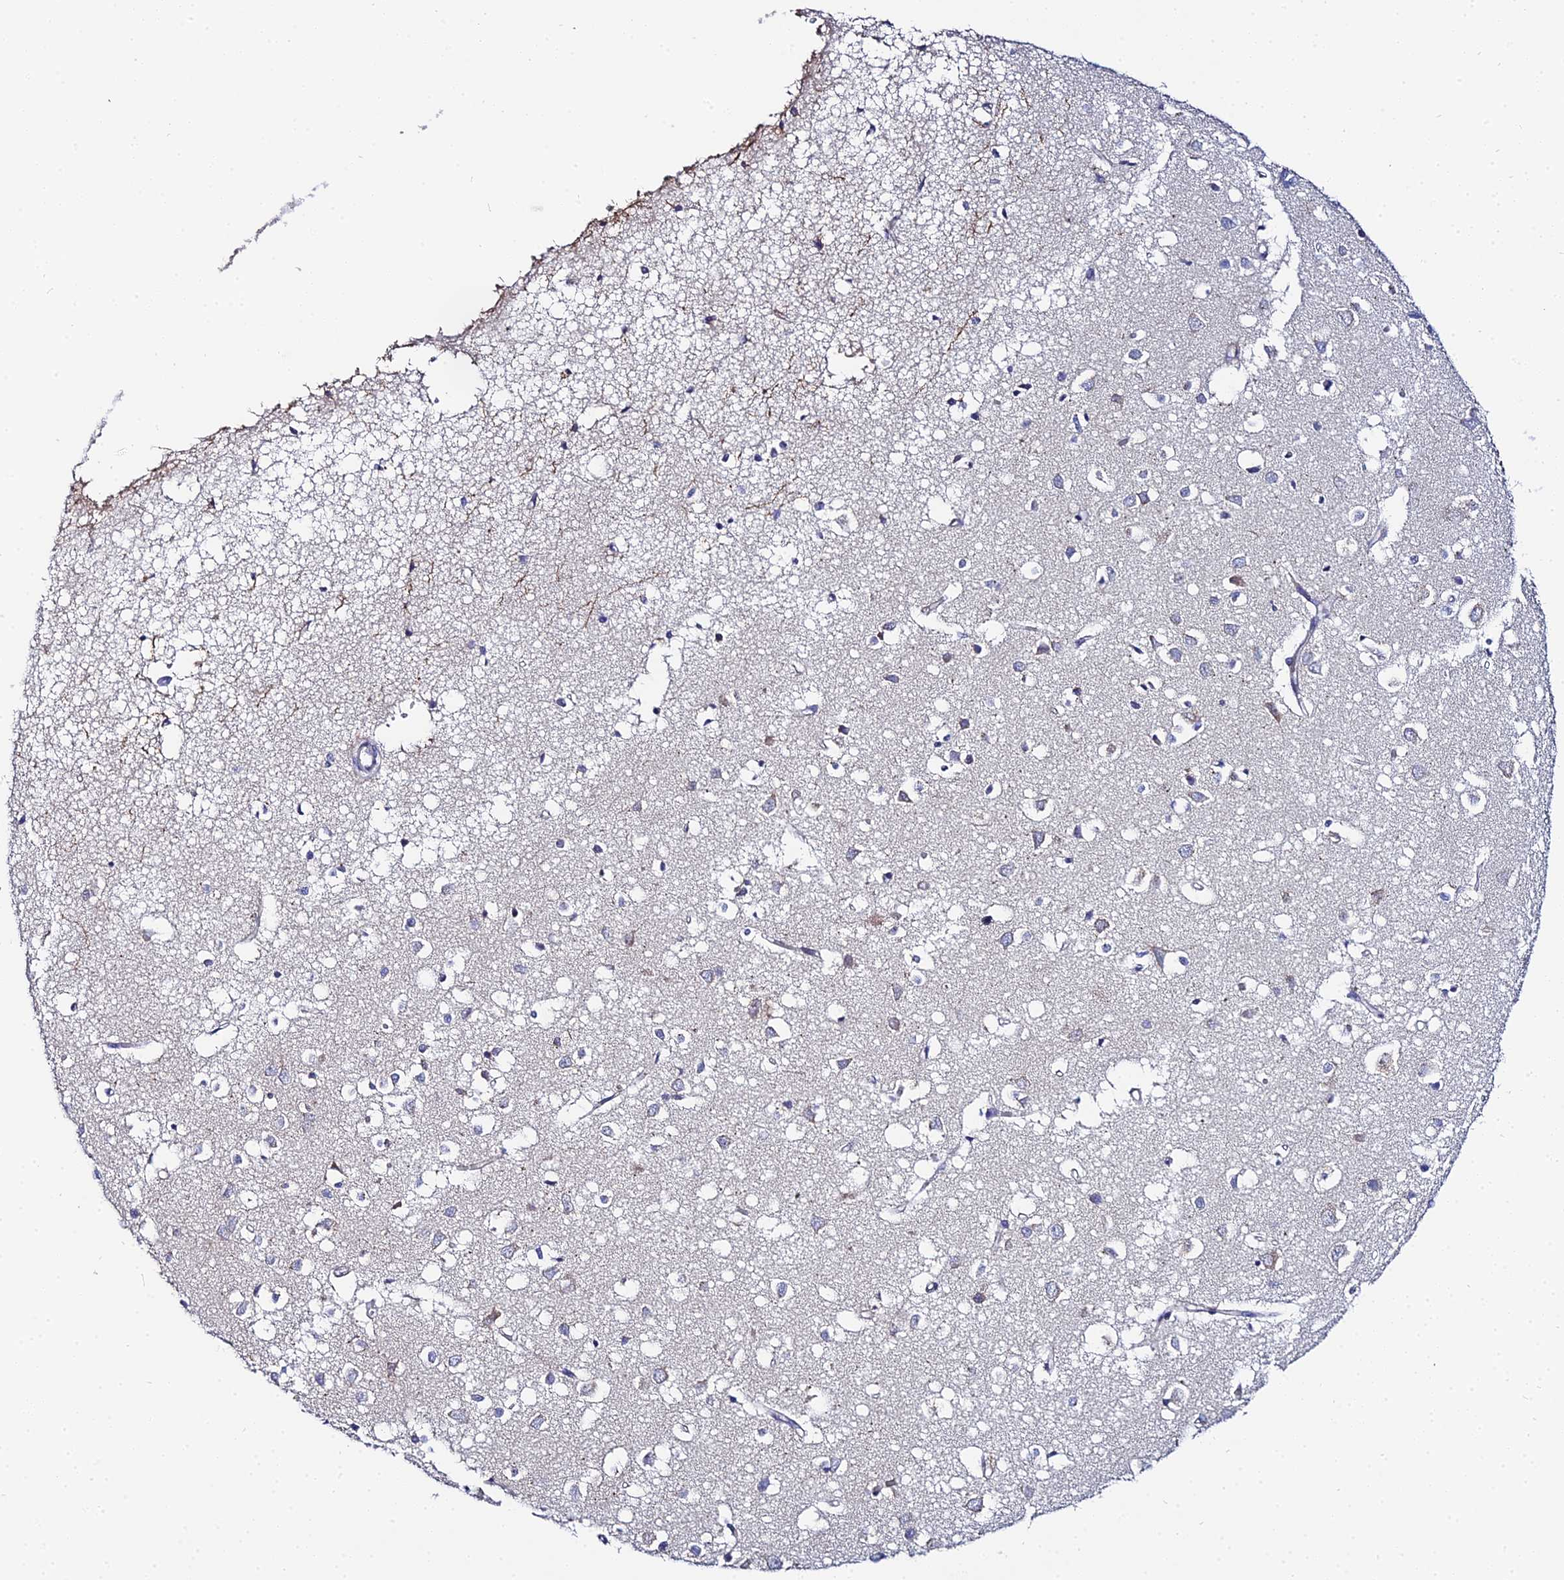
{"staining": {"intensity": "negative", "quantity": "none", "location": "none"}, "tissue": "cerebral cortex", "cell_type": "Endothelial cells", "image_type": "normal", "snomed": [{"axis": "morphology", "description": "Normal tissue, NOS"}, {"axis": "topography", "description": "Cerebral cortex"}], "caption": "The immunohistochemistry (IHC) histopathology image has no significant expression in endothelial cells of cerebral cortex.", "gene": "APOBEC3H", "patient": {"sex": "female", "age": 64}}